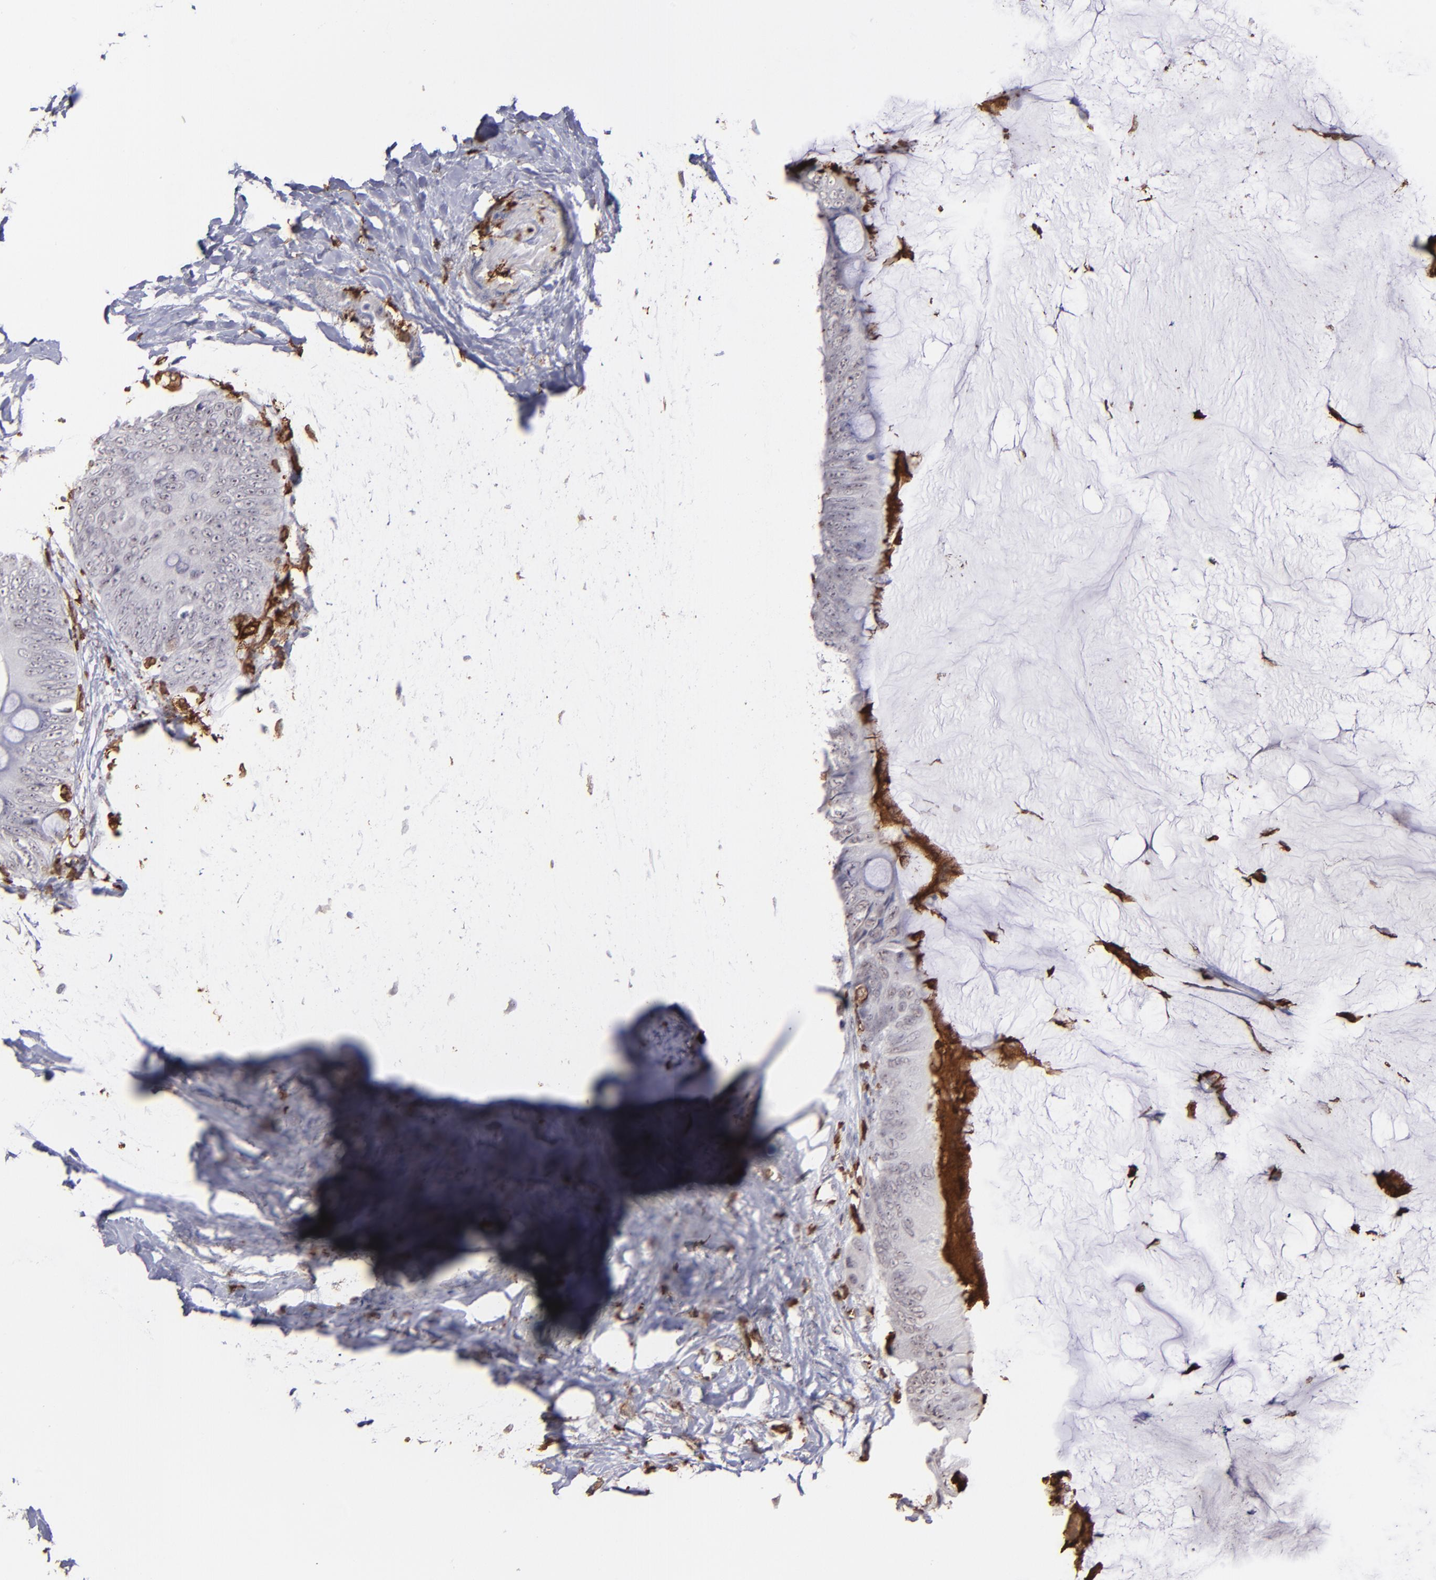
{"staining": {"intensity": "negative", "quantity": "none", "location": "none"}, "tissue": "colorectal cancer", "cell_type": "Tumor cells", "image_type": "cancer", "snomed": [{"axis": "morphology", "description": "Normal tissue, NOS"}, {"axis": "morphology", "description": "Adenocarcinoma, NOS"}, {"axis": "topography", "description": "Rectum"}, {"axis": "topography", "description": "Peripheral nerve tissue"}], "caption": "Micrograph shows no significant protein staining in tumor cells of adenocarcinoma (colorectal).", "gene": "NCF2", "patient": {"sex": "female", "age": 77}}